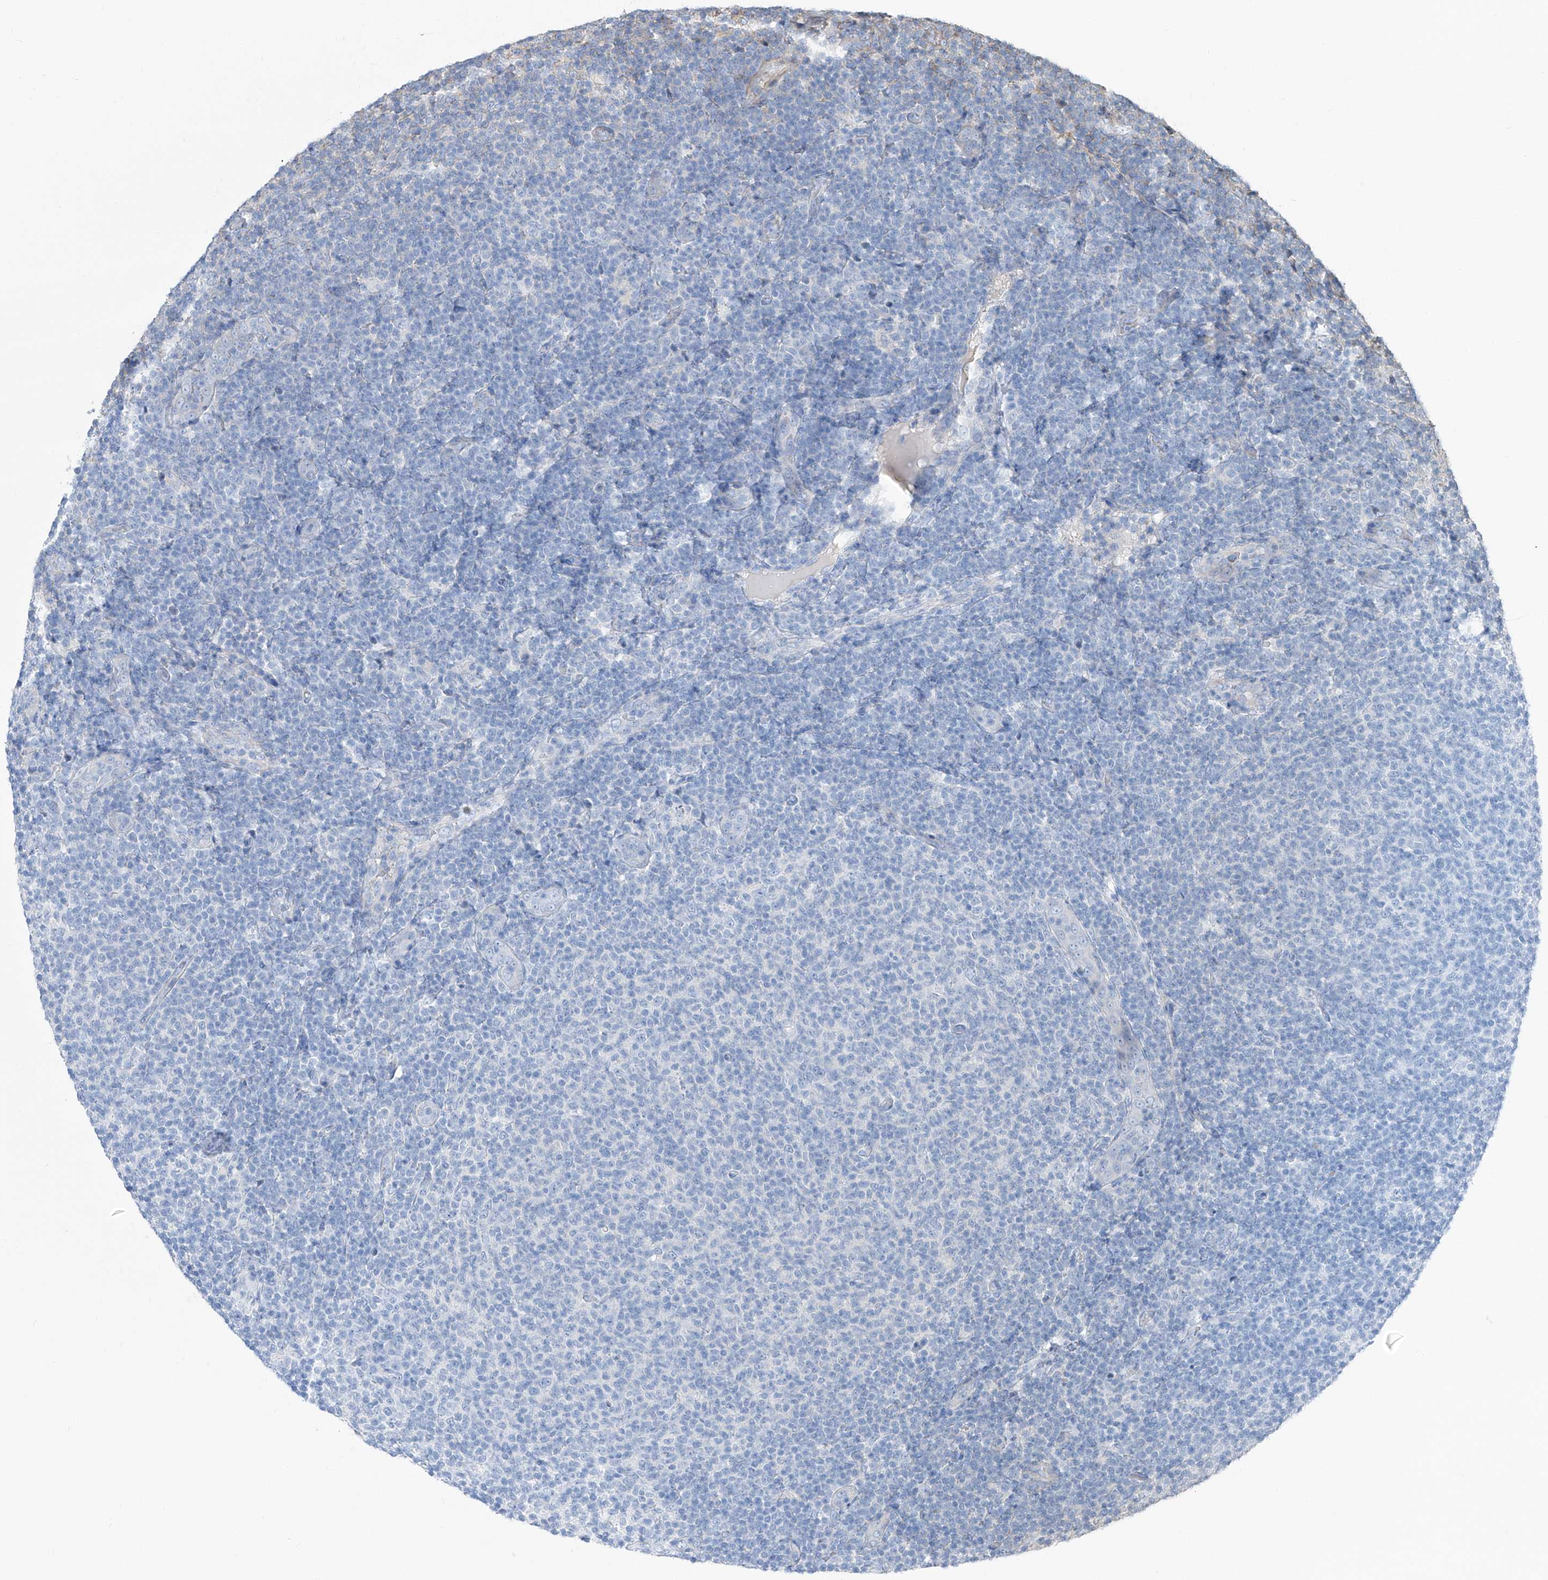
{"staining": {"intensity": "negative", "quantity": "none", "location": "none"}, "tissue": "lymphoma", "cell_type": "Tumor cells", "image_type": "cancer", "snomed": [{"axis": "morphology", "description": "Malignant lymphoma, non-Hodgkin's type, Low grade"}, {"axis": "topography", "description": "Lymph node"}], "caption": "Lymphoma was stained to show a protein in brown. There is no significant expression in tumor cells. (DAB immunohistochemistry, high magnification).", "gene": "PIEZO2", "patient": {"sex": "male", "age": 66}}